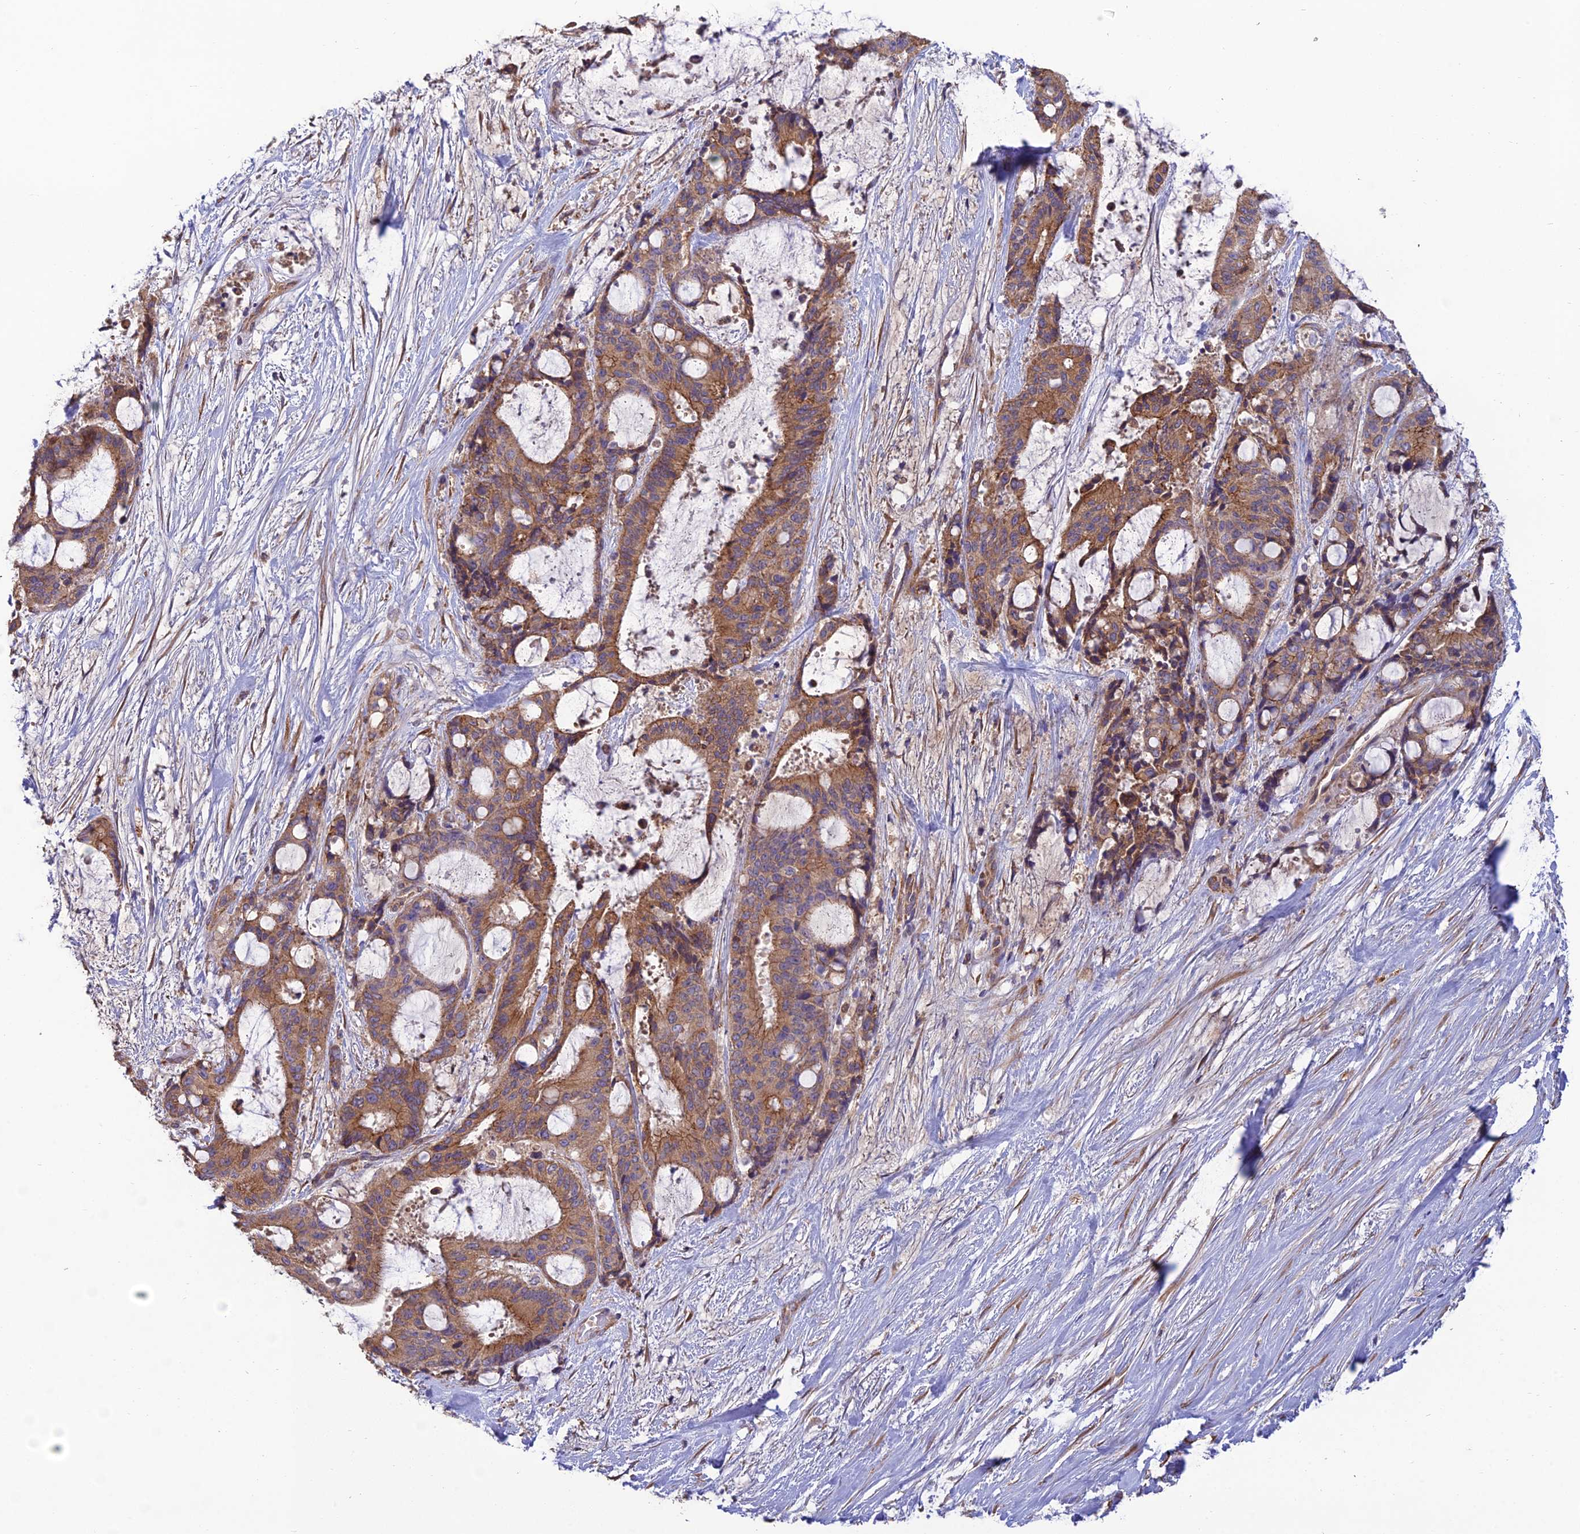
{"staining": {"intensity": "moderate", "quantity": ">75%", "location": "cytoplasmic/membranous"}, "tissue": "liver cancer", "cell_type": "Tumor cells", "image_type": "cancer", "snomed": [{"axis": "morphology", "description": "Normal tissue, NOS"}, {"axis": "morphology", "description": "Cholangiocarcinoma"}, {"axis": "topography", "description": "Liver"}, {"axis": "topography", "description": "Peripheral nerve tissue"}], "caption": "This image demonstrates liver cancer (cholangiocarcinoma) stained with IHC to label a protein in brown. The cytoplasmic/membranous of tumor cells show moderate positivity for the protein. Nuclei are counter-stained blue.", "gene": "MRNIP", "patient": {"sex": "female", "age": 73}}